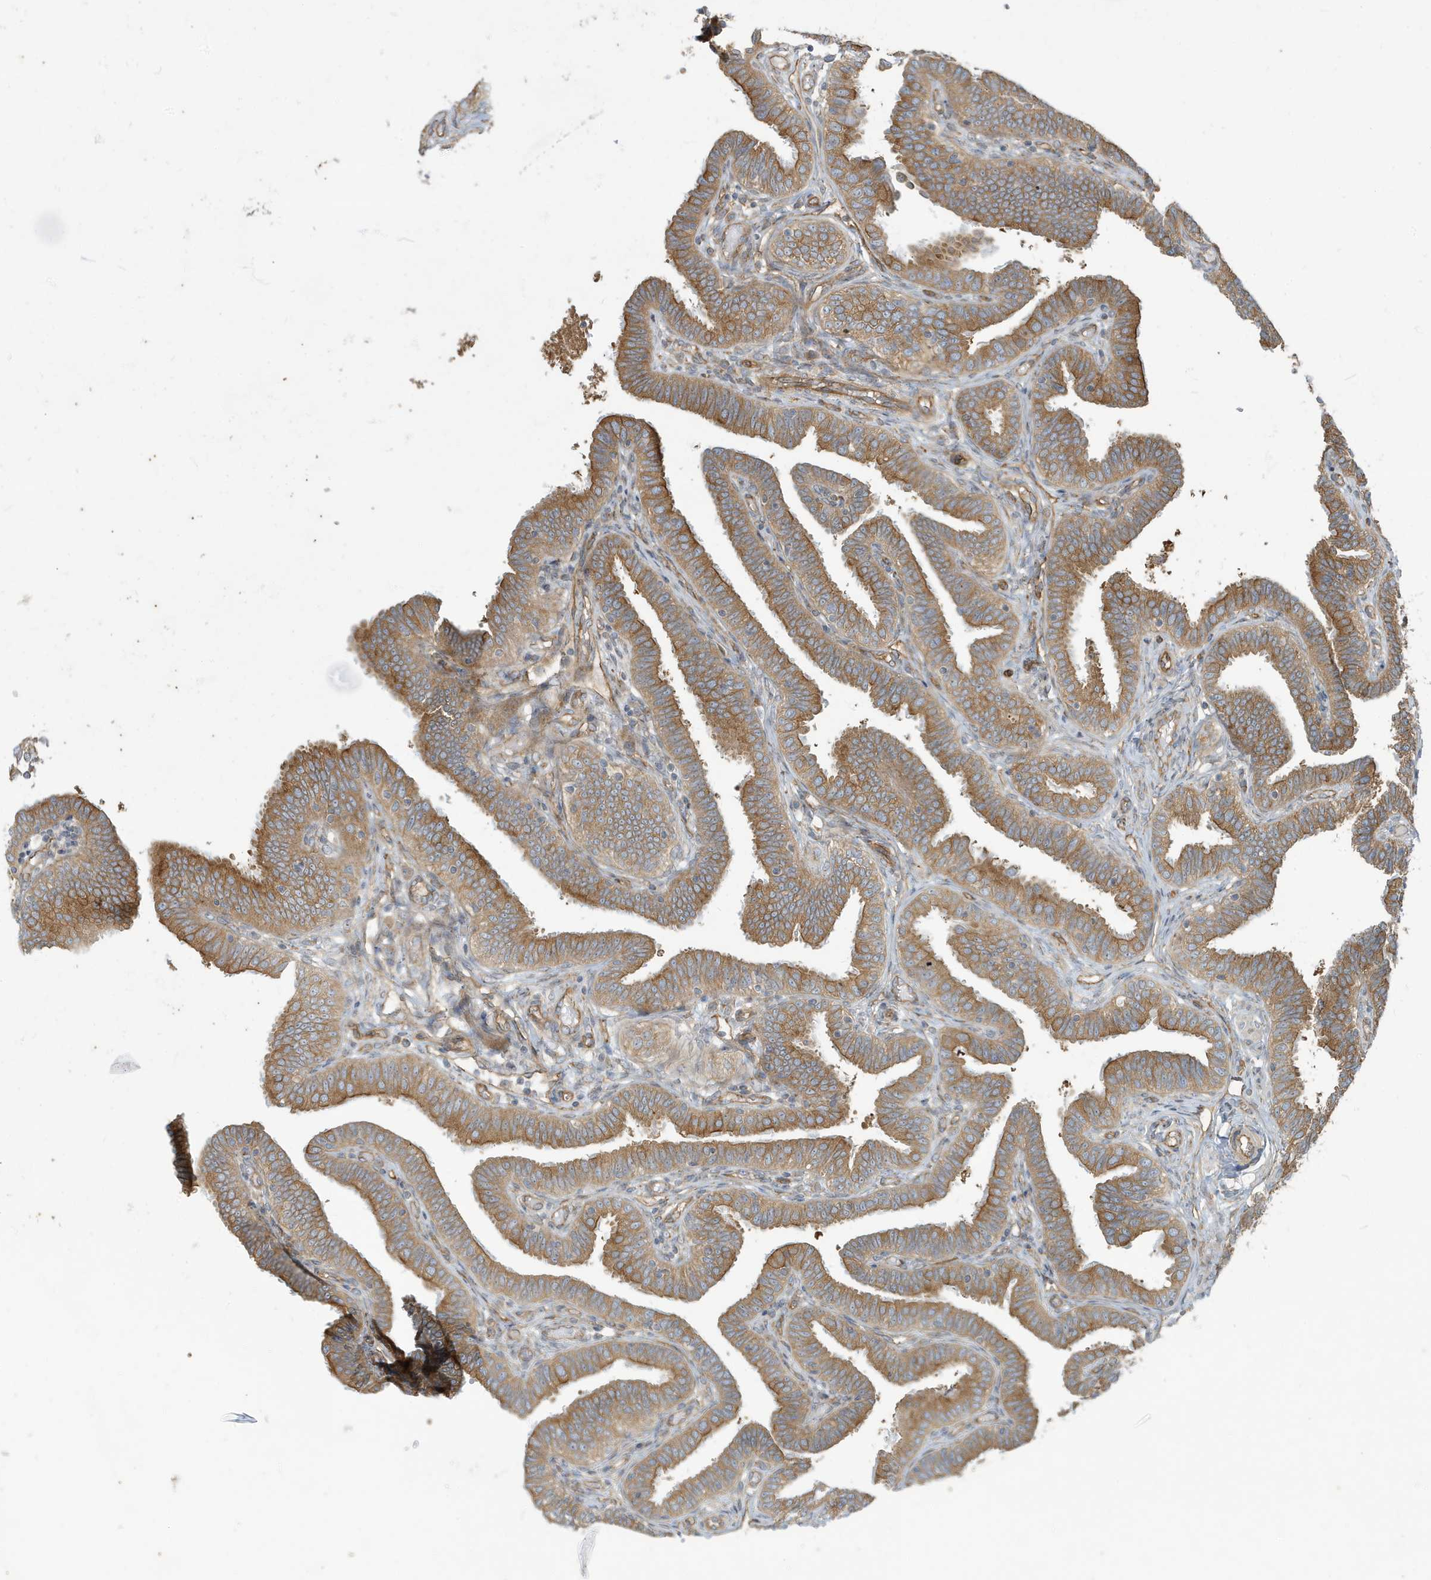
{"staining": {"intensity": "strong", "quantity": ">75%", "location": "cytoplasmic/membranous"}, "tissue": "fallopian tube", "cell_type": "Glandular cells", "image_type": "normal", "snomed": [{"axis": "morphology", "description": "Normal tissue, NOS"}, {"axis": "topography", "description": "Fallopian tube"}], "caption": "Glandular cells demonstrate strong cytoplasmic/membranous expression in approximately >75% of cells in unremarkable fallopian tube. The protein is stained brown, and the nuclei are stained in blue (DAB (3,3'-diaminobenzidine) IHC with brightfield microscopy, high magnification).", "gene": "ATP23", "patient": {"sex": "female", "age": 39}}